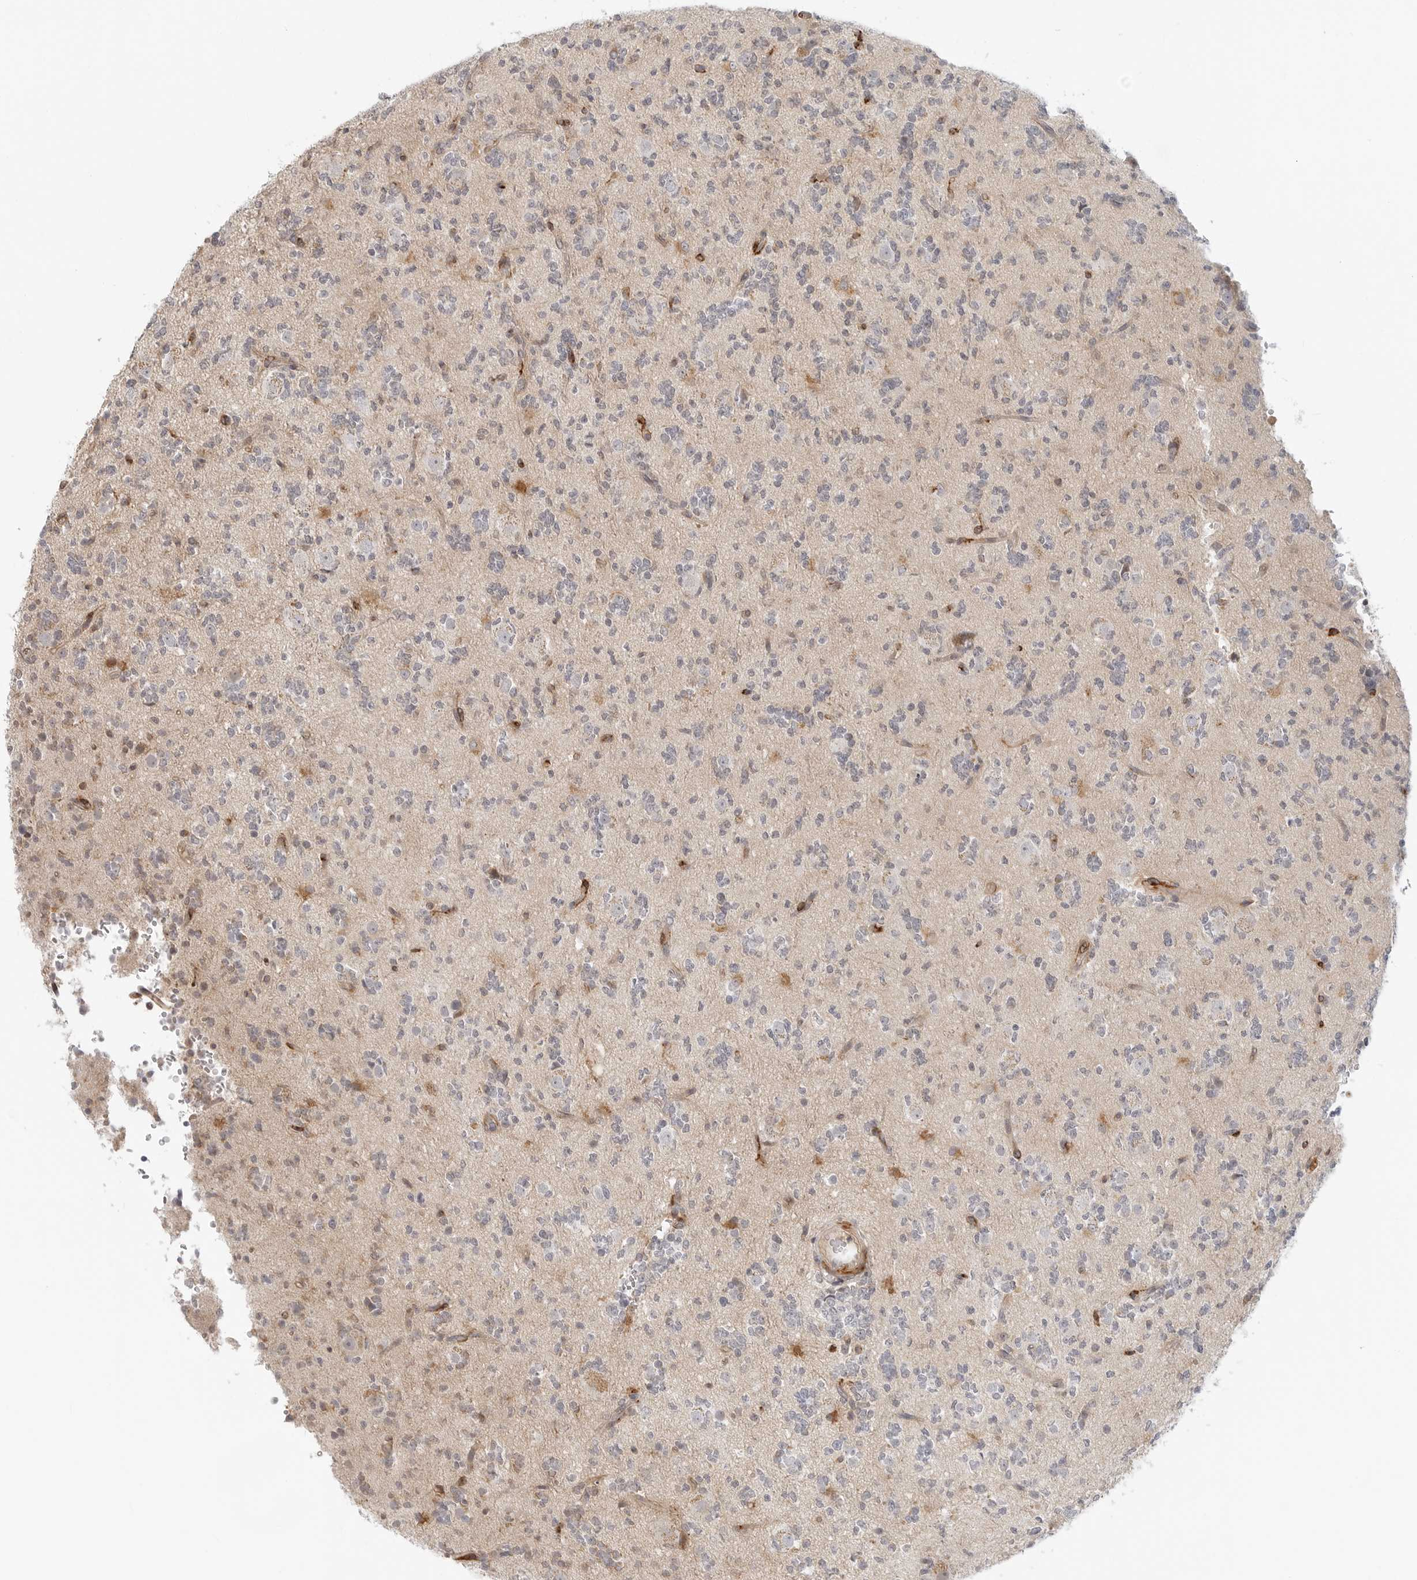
{"staining": {"intensity": "negative", "quantity": "none", "location": "none"}, "tissue": "glioma", "cell_type": "Tumor cells", "image_type": "cancer", "snomed": [{"axis": "morphology", "description": "Glioma, malignant, High grade"}, {"axis": "topography", "description": "Brain"}], "caption": "Protein analysis of malignant glioma (high-grade) exhibits no significant staining in tumor cells. Brightfield microscopy of IHC stained with DAB (3,3'-diaminobenzidine) (brown) and hematoxylin (blue), captured at high magnification.", "gene": "C1QTNF1", "patient": {"sex": "female", "age": 62}}